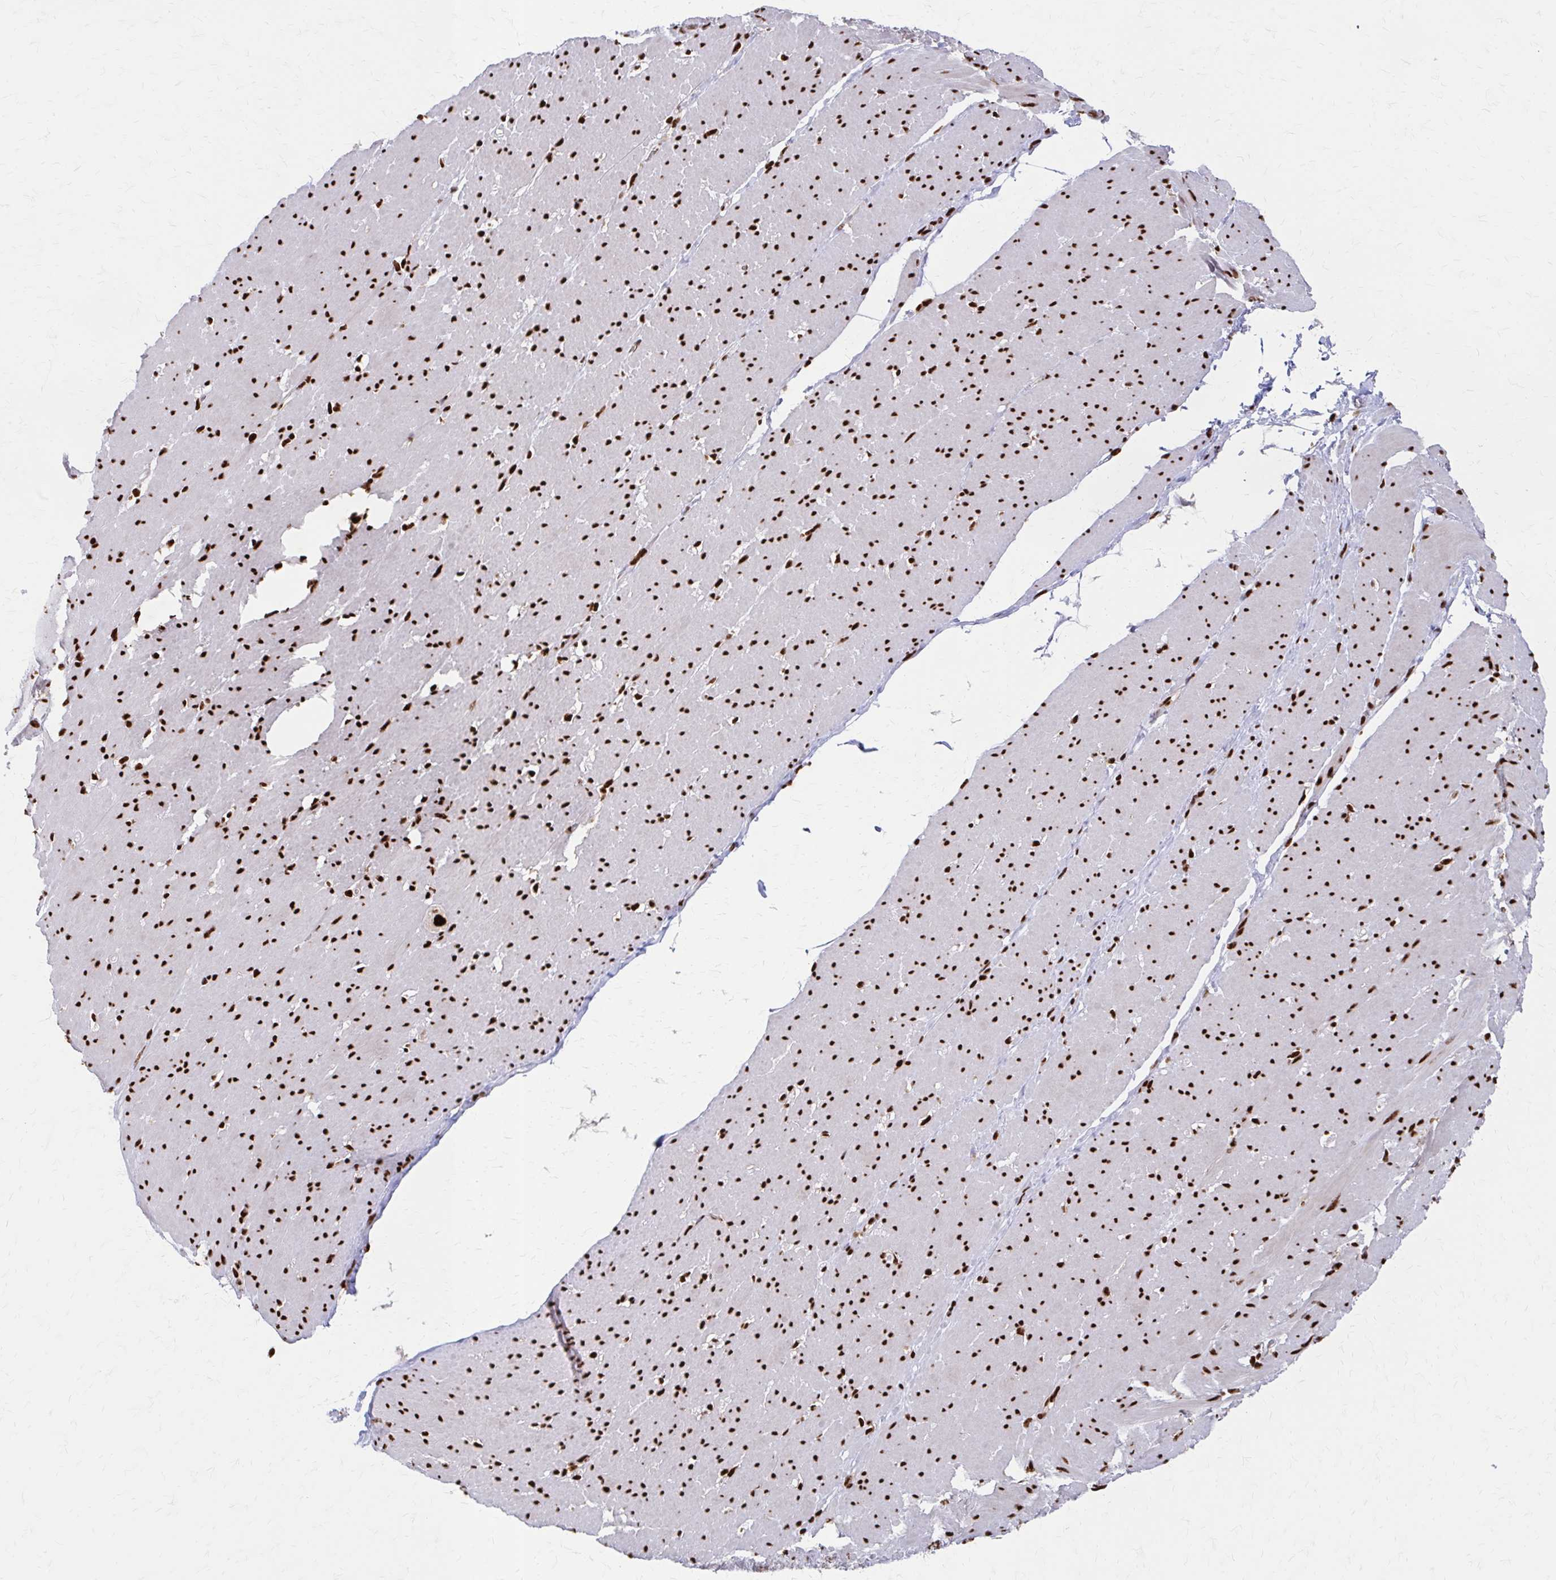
{"staining": {"intensity": "strong", "quantity": ">75%", "location": "nuclear"}, "tissue": "smooth muscle", "cell_type": "Smooth muscle cells", "image_type": "normal", "snomed": [{"axis": "morphology", "description": "Normal tissue, NOS"}, {"axis": "topography", "description": "Smooth muscle"}, {"axis": "topography", "description": "Rectum"}], "caption": "High-magnification brightfield microscopy of benign smooth muscle stained with DAB (brown) and counterstained with hematoxylin (blue). smooth muscle cells exhibit strong nuclear expression is appreciated in approximately>75% of cells. (DAB IHC, brown staining for protein, blue staining for nuclei).", "gene": "CNKSR3", "patient": {"sex": "male", "age": 53}}